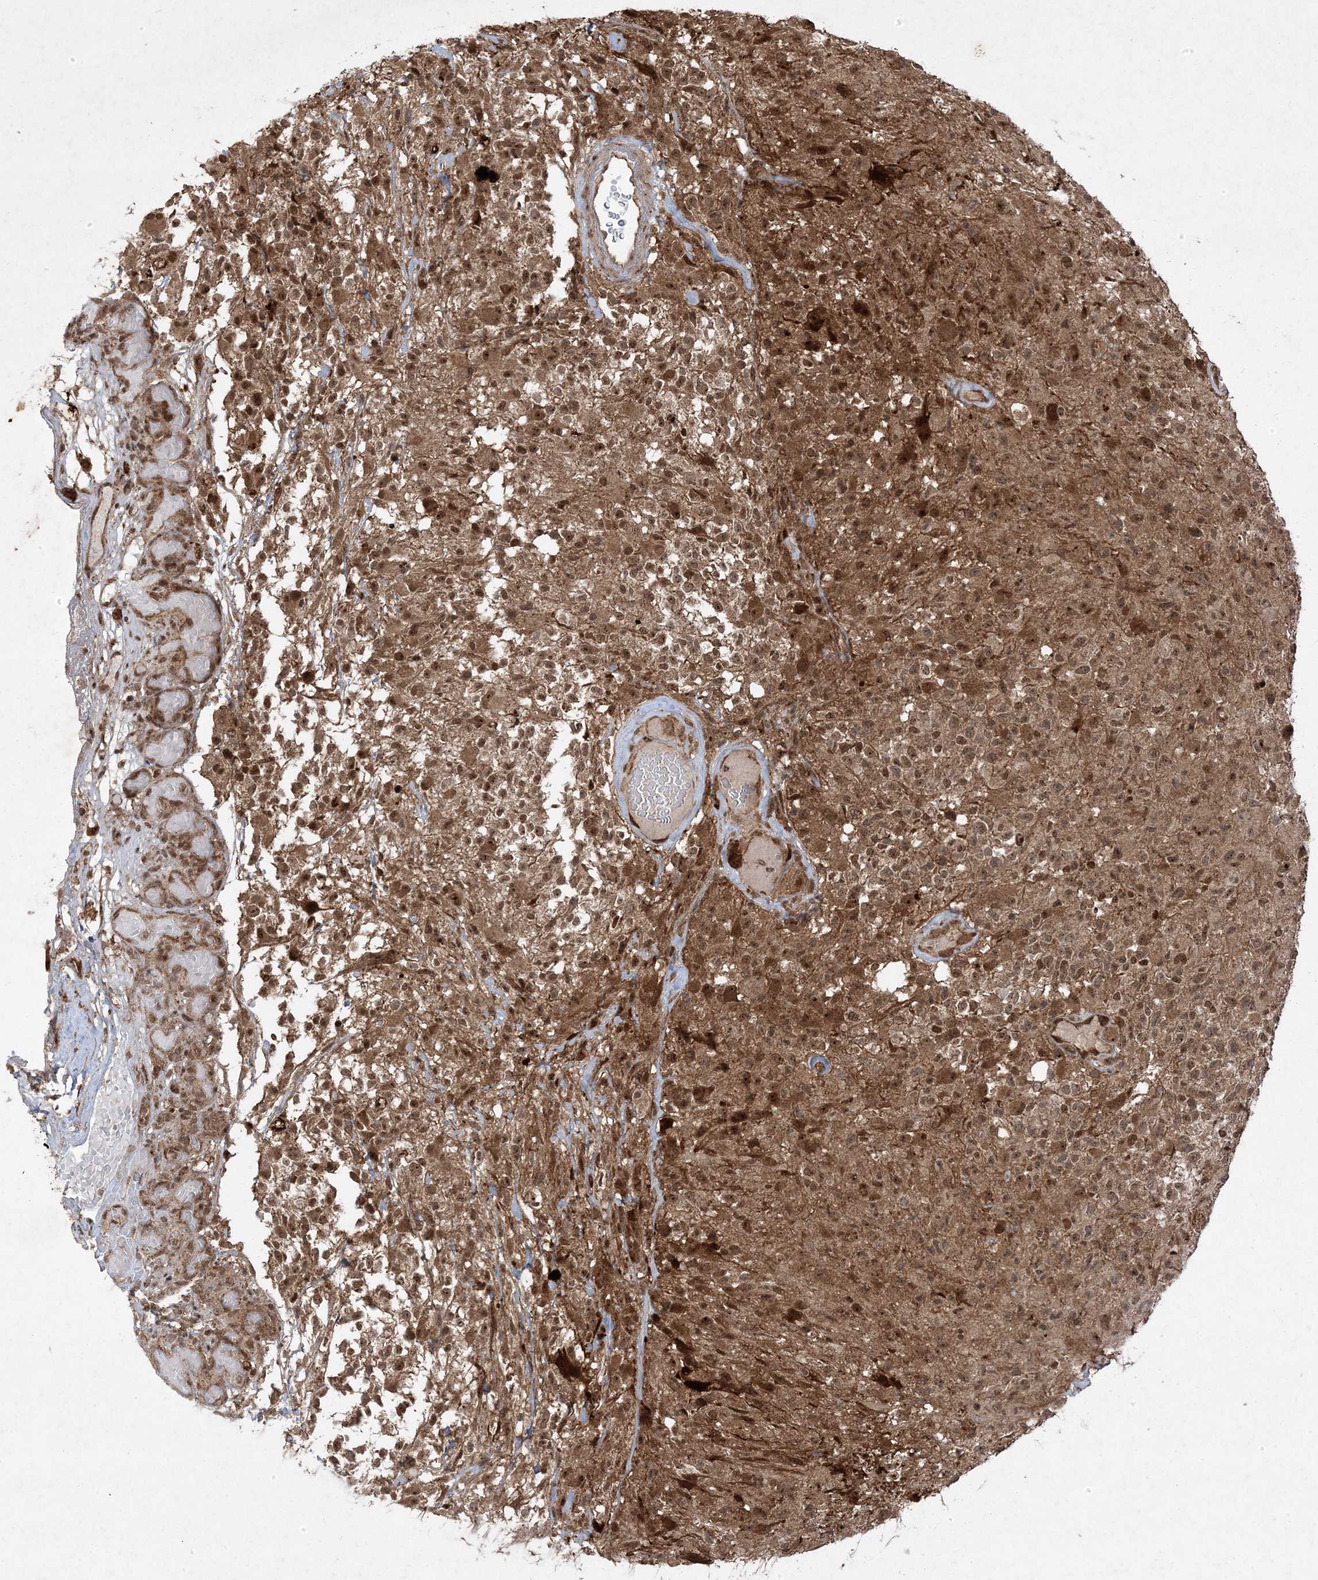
{"staining": {"intensity": "moderate", "quantity": ">75%", "location": "cytoplasmic/membranous,nuclear"}, "tissue": "glioma", "cell_type": "Tumor cells", "image_type": "cancer", "snomed": [{"axis": "morphology", "description": "Glioma, malignant, High grade"}, {"axis": "morphology", "description": "Glioblastoma, NOS"}, {"axis": "topography", "description": "Brain"}], "caption": "Malignant high-grade glioma stained for a protein displays moderate cytoplasmic/membranous and nuclear positivity in tumor cells. The protein of interest is stained brown, and the nuclei are stained in blue (DAB IHC with brightfield microscopy, high magnification).", "gene": "PLEKHM2", "patient": {"sex": "male", "age": 60}}